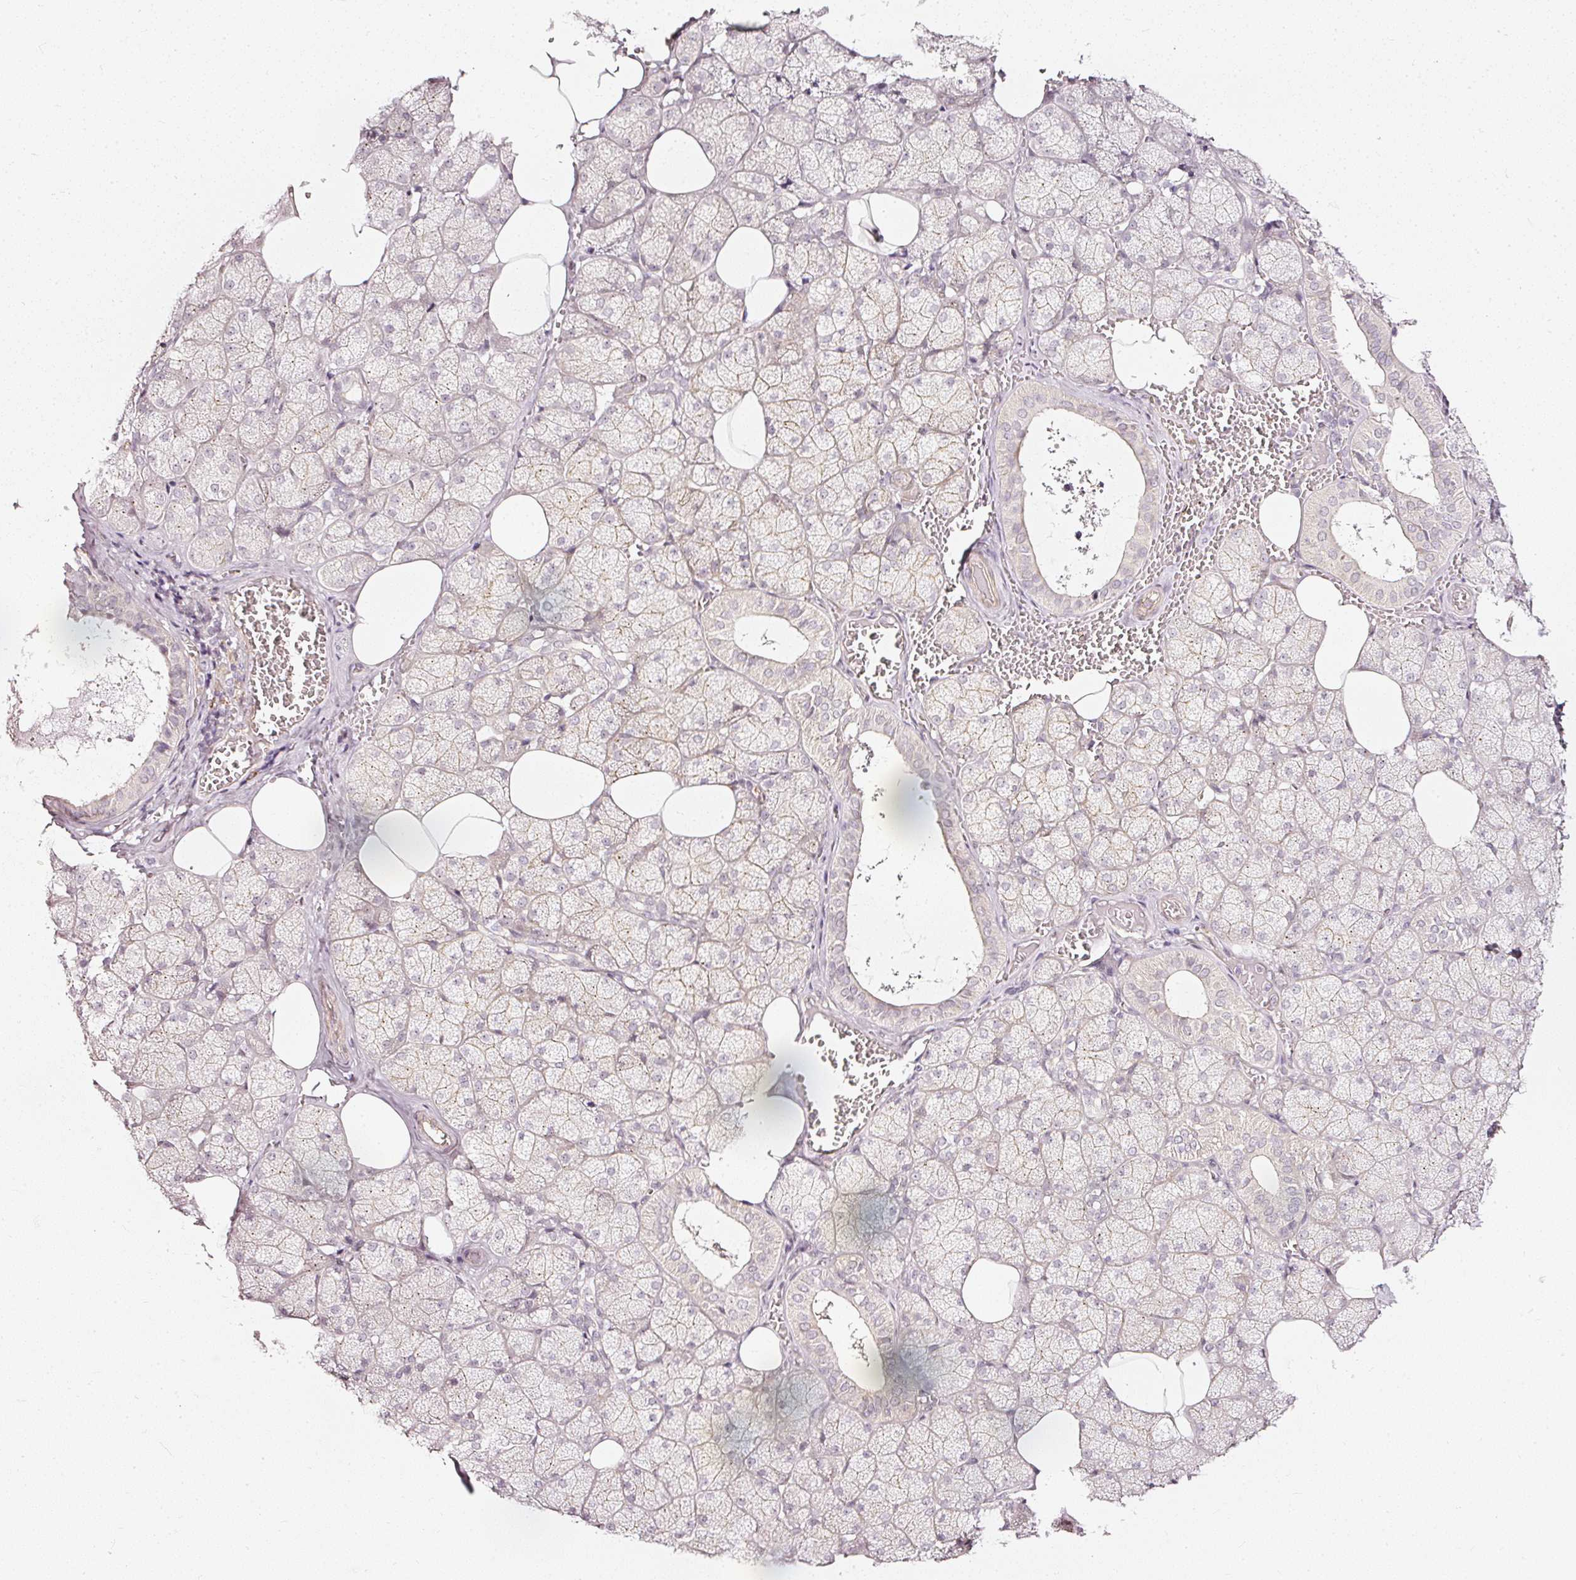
{"staining": {"intensity": "negative", "quantity": "none", "location": "none"}, "tissue": "salivary gland", "cell_type": "Glandular cells", "image_type": "normal", "snomed": [{"axis": "morphology", "description": "Normal tissue, NOS"}, {"axis": "topography", "description": "Salivary gland"}, {"axis": "topography", "description": "Peripheral nerve tissue"}], "caption": "Immunohistochemistry of unremarkable salivary gland exhibits no staining in glandular cells. (DAB IHC, high magnification).", "gene": "DRD2", "patient": {"sex": "male", "age": 38}}